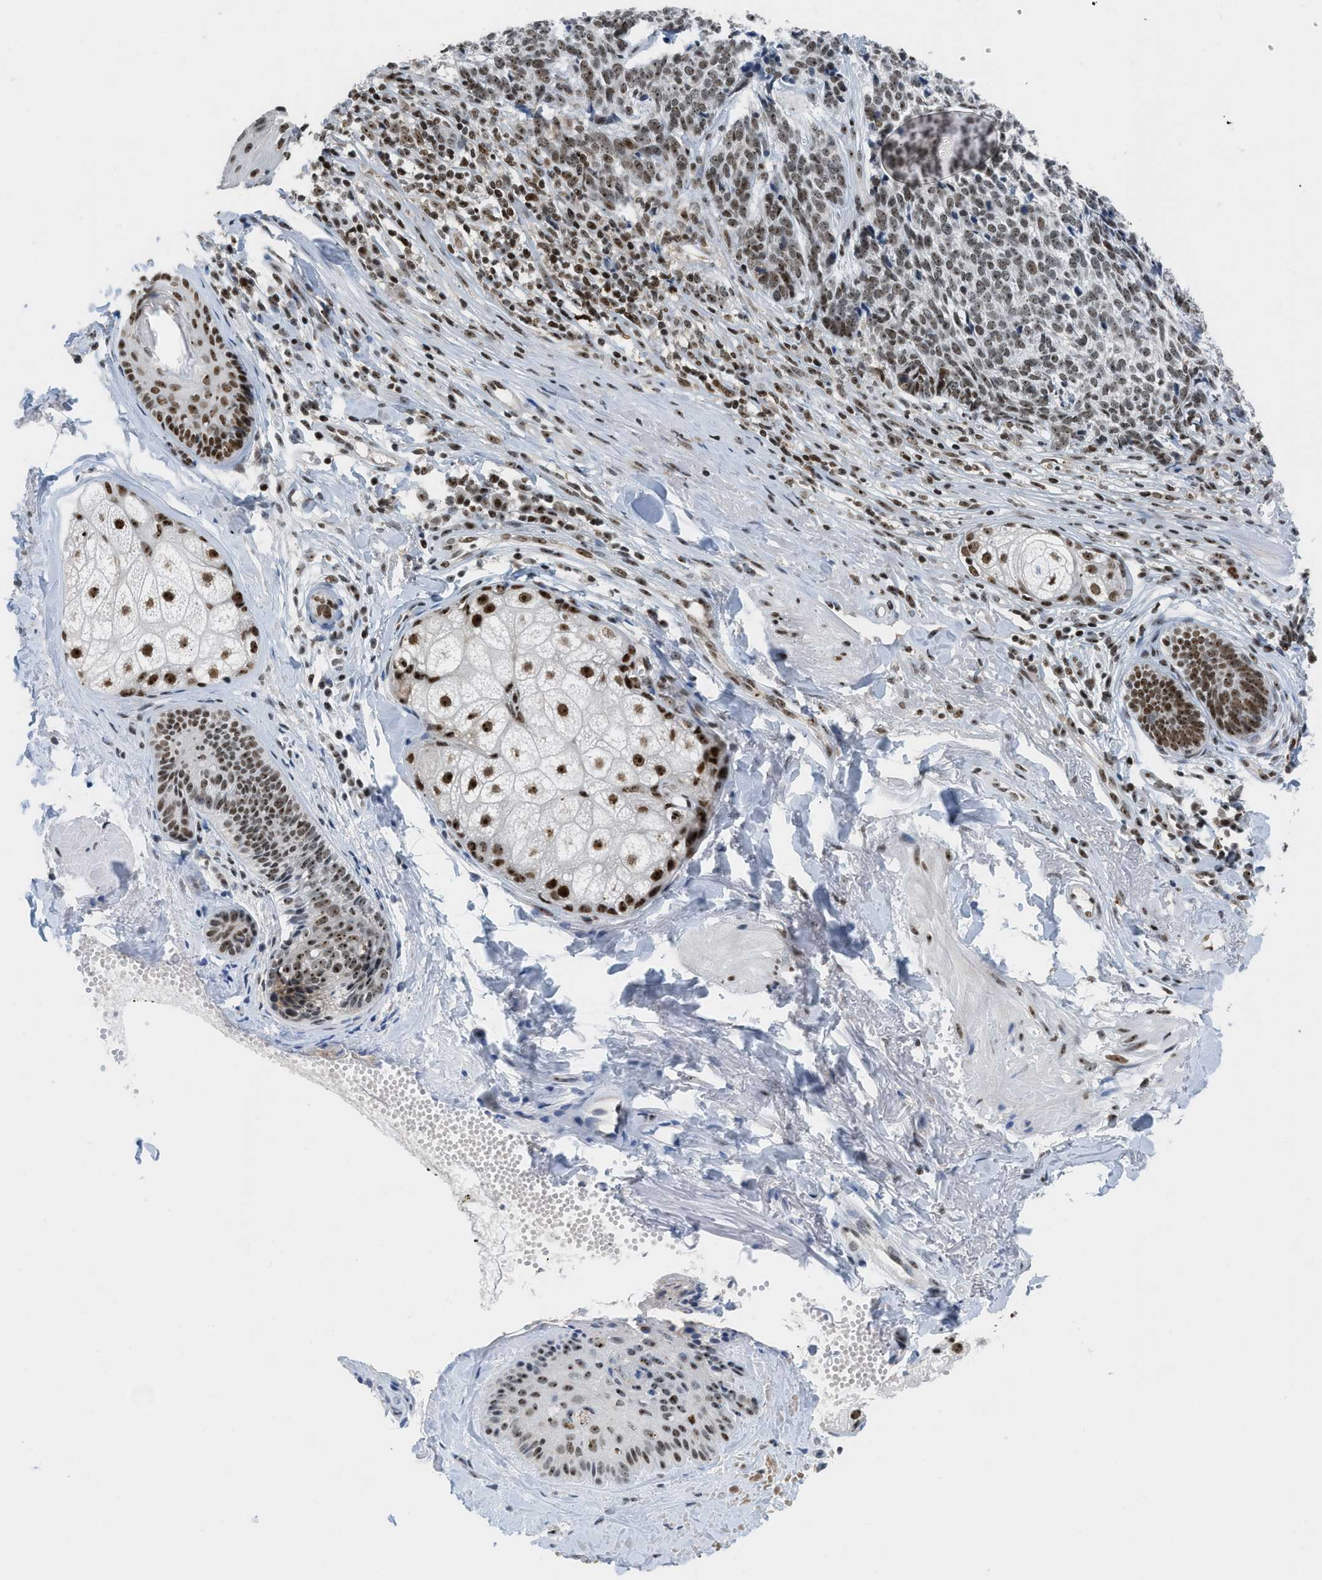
{"staining": {"intensity": "moderate", "quantity": ">75%", "location": "nuclear"}, "tissue": "skin cancer", "cell_type": "Tumor cells", "image_type": "cancer", "snomed": [{"axis": "morphology", "description": "Basal cell carcinoma"}, {"axis": "topography", "description": "Skin"}], "caption": "High-magnification brightfield microscopy of skin cancer stained with DAB (3,3'-diaminobenzidine) (brown) and counterstained with hematoxylin (blue). tumor cells exhibit moderate nuclear staining is seen in approximately>75% of cells.", "gene": "RAD51B", "patient": {"sex": "male", "age": 84}}